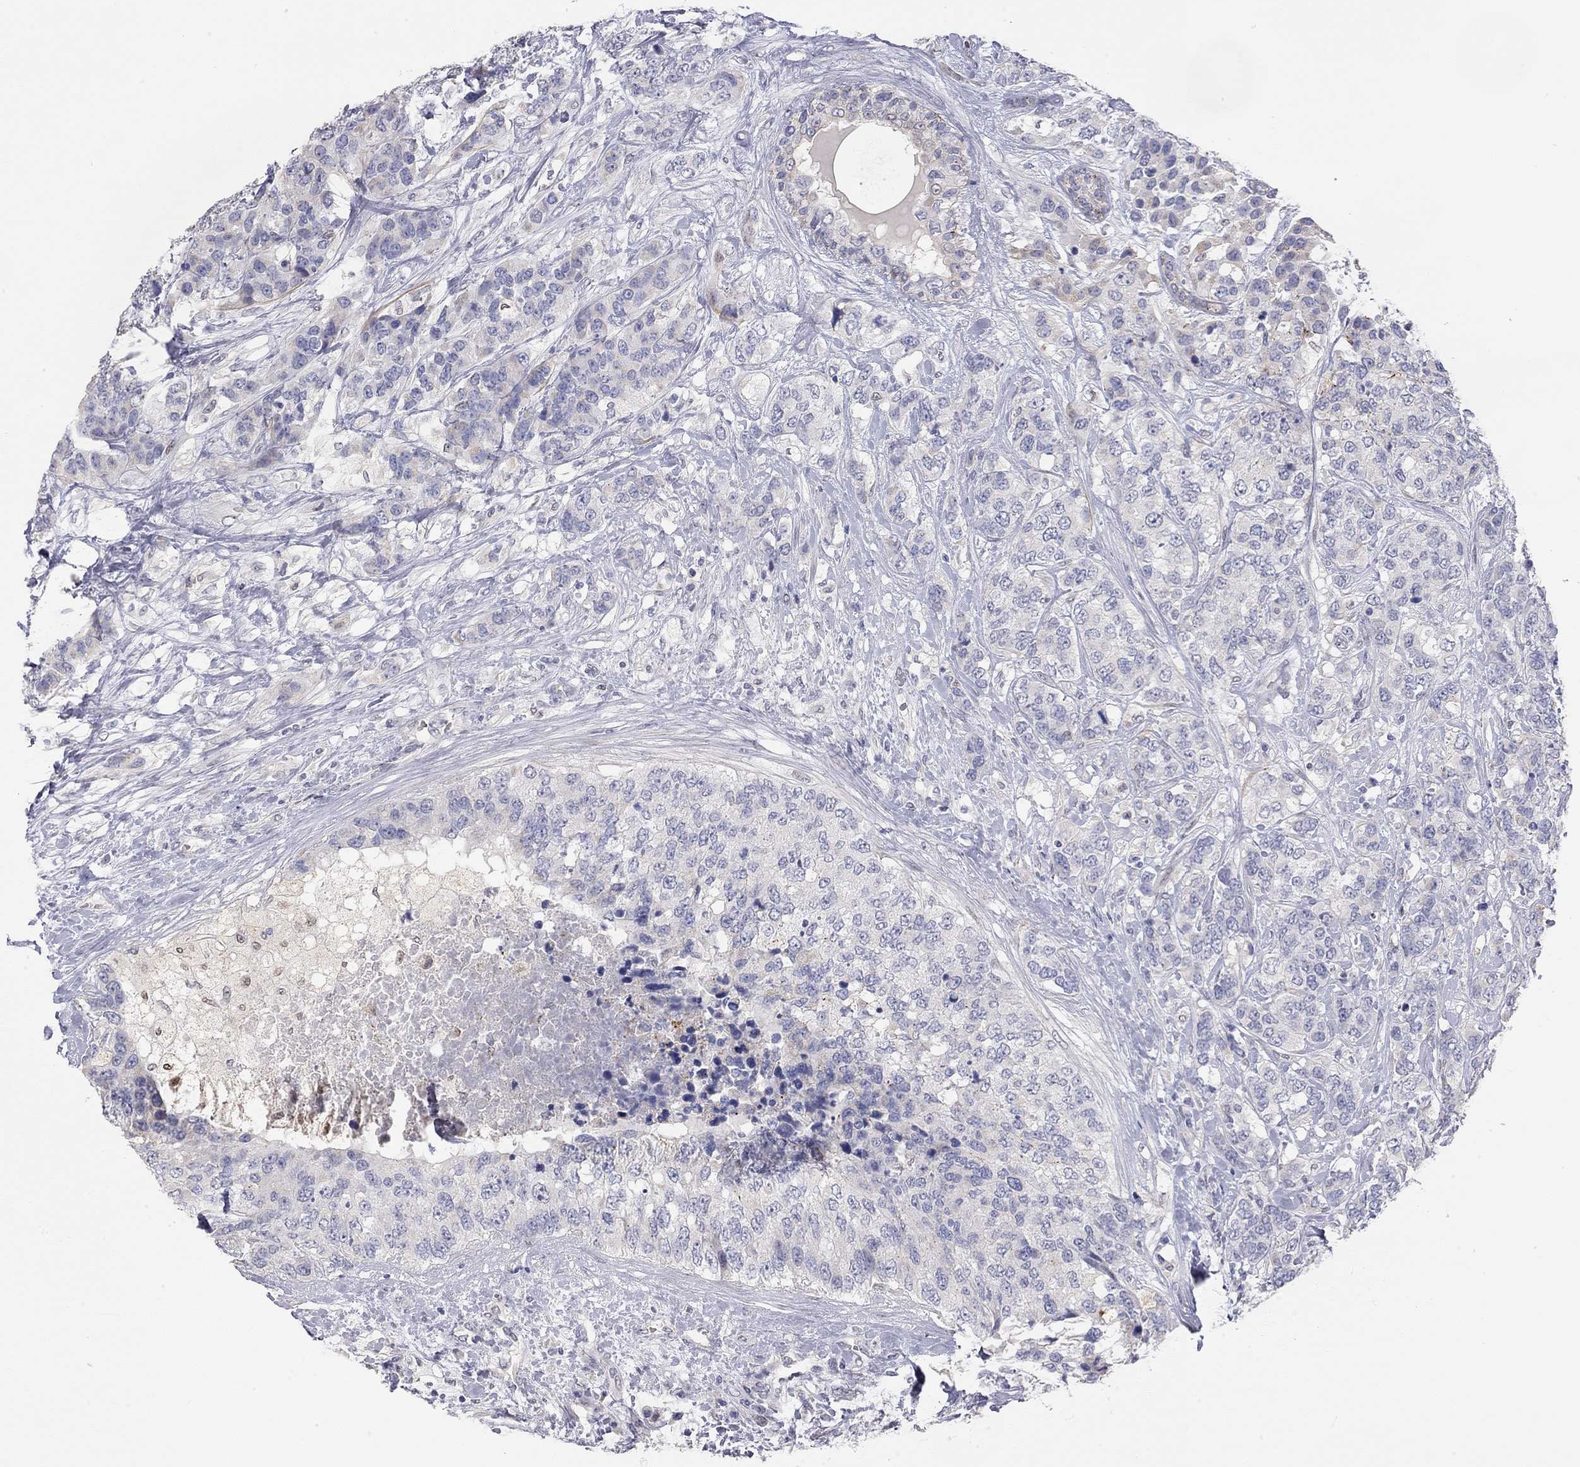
{"staining": {"intensity": "negative", "quantity": "none", "location": "none"}, "tissue": "breast cancer", "cell_type": "Tumor cells", "image_type": "cancer", "snomed": [{"axis": "morphology", "description": "Lobular carcinoma"}, {"axis": "topography", "description": "Breast"}], "caption": "Tumor cells show no significant expression in breast cancer.", "gene": "PAPSS2", "patient": {"sex": "female", "age": 59}}